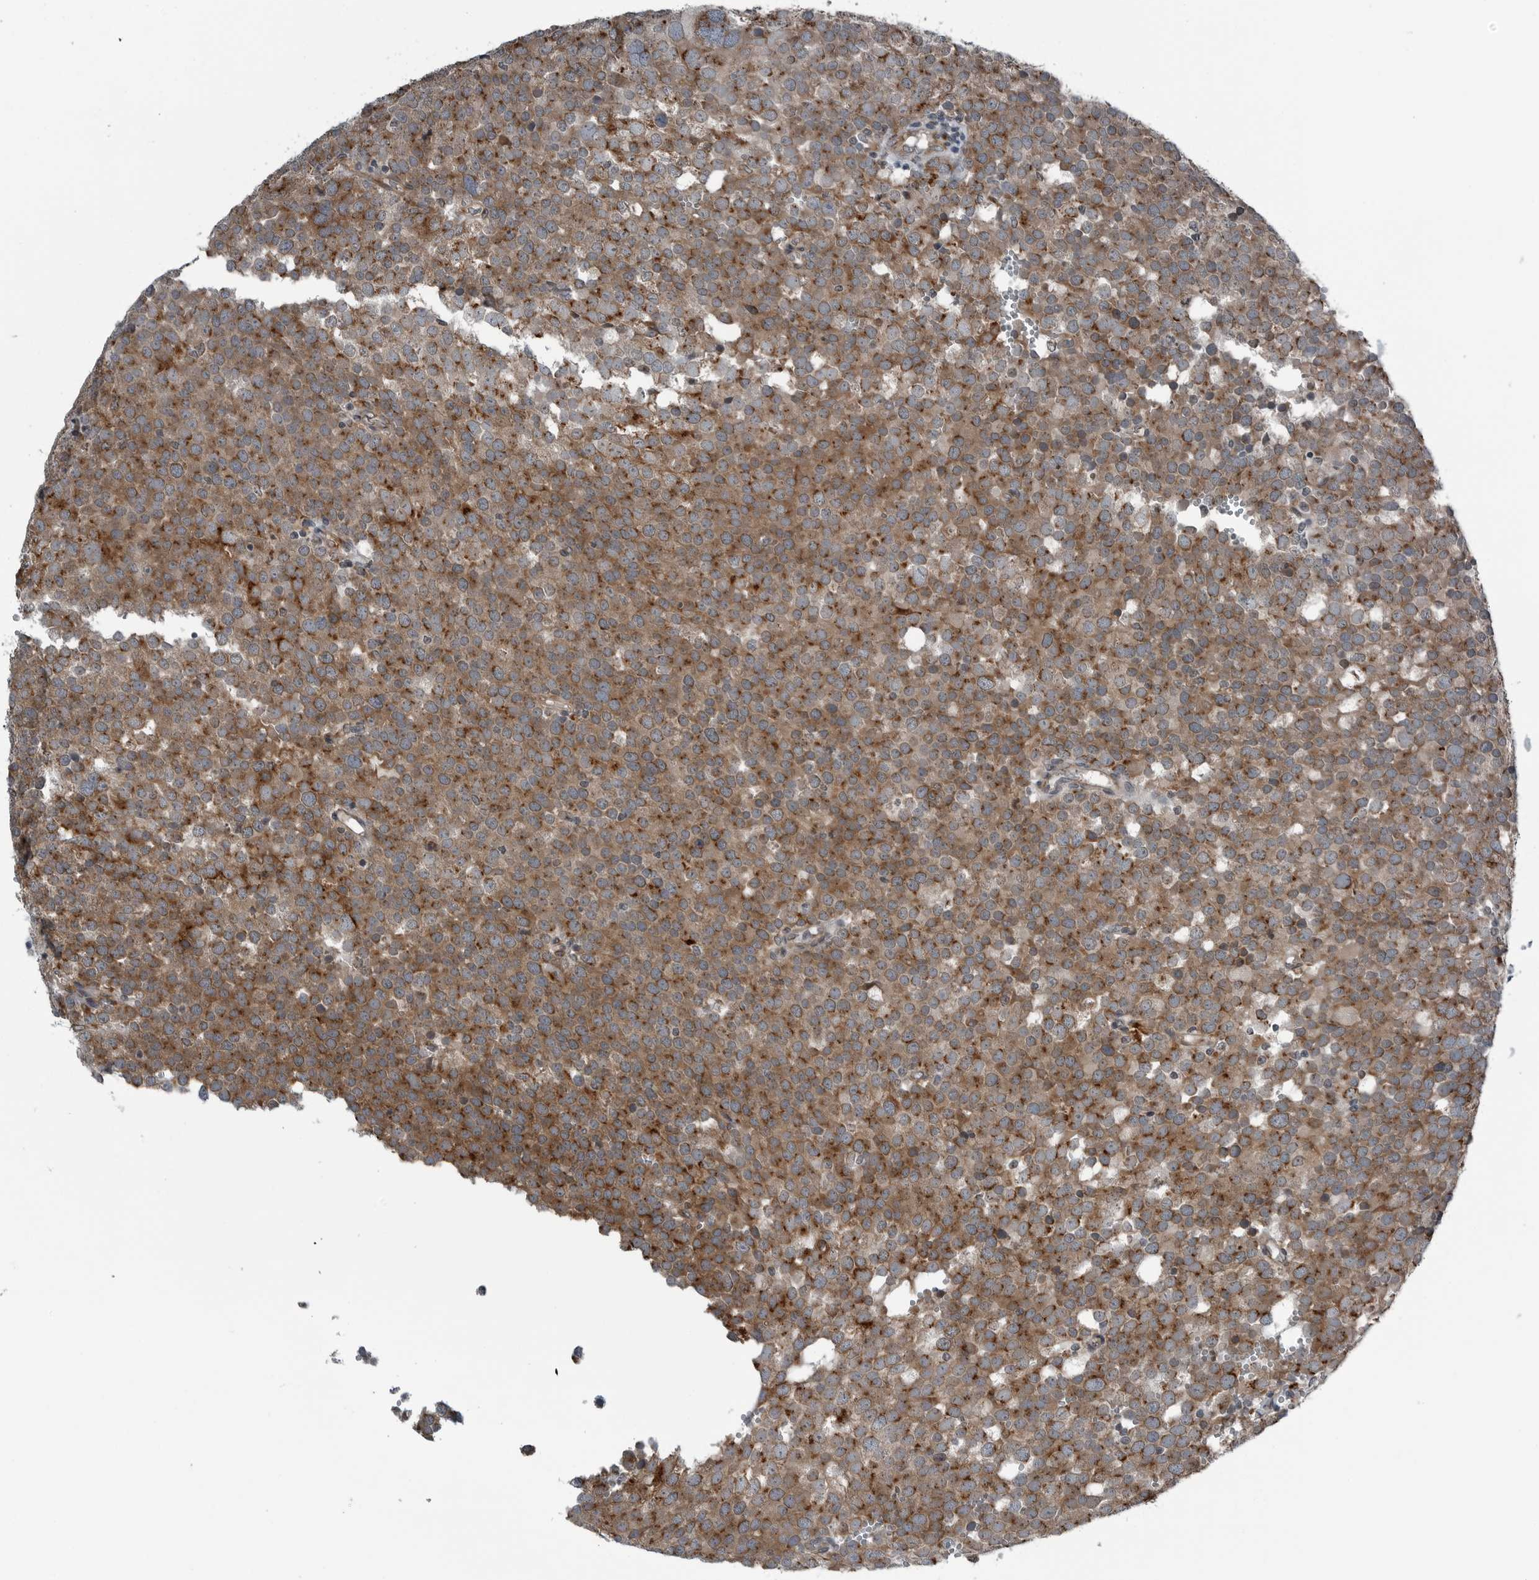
{"staining": {"intensity": "moderate", "quantity": ">75%", "location": "cytoplasmic/membranous"}, "tissue": "testis cancer", "cell_type": "Tumor cells", "image_type": "cancer", "snomed": [{"axis": "morphology", "description": "Seminoma, NOS"}, {"axis": "topography", "description": "Testis"}], "caption": "Protein expression analysis of testis cancer (seminoma) shows moderate cytoplasmic/membranous positivity in approximately >75% of tumor cells.", "gene": "CEP85", "patient": {"sex": "male", "age": 71}}